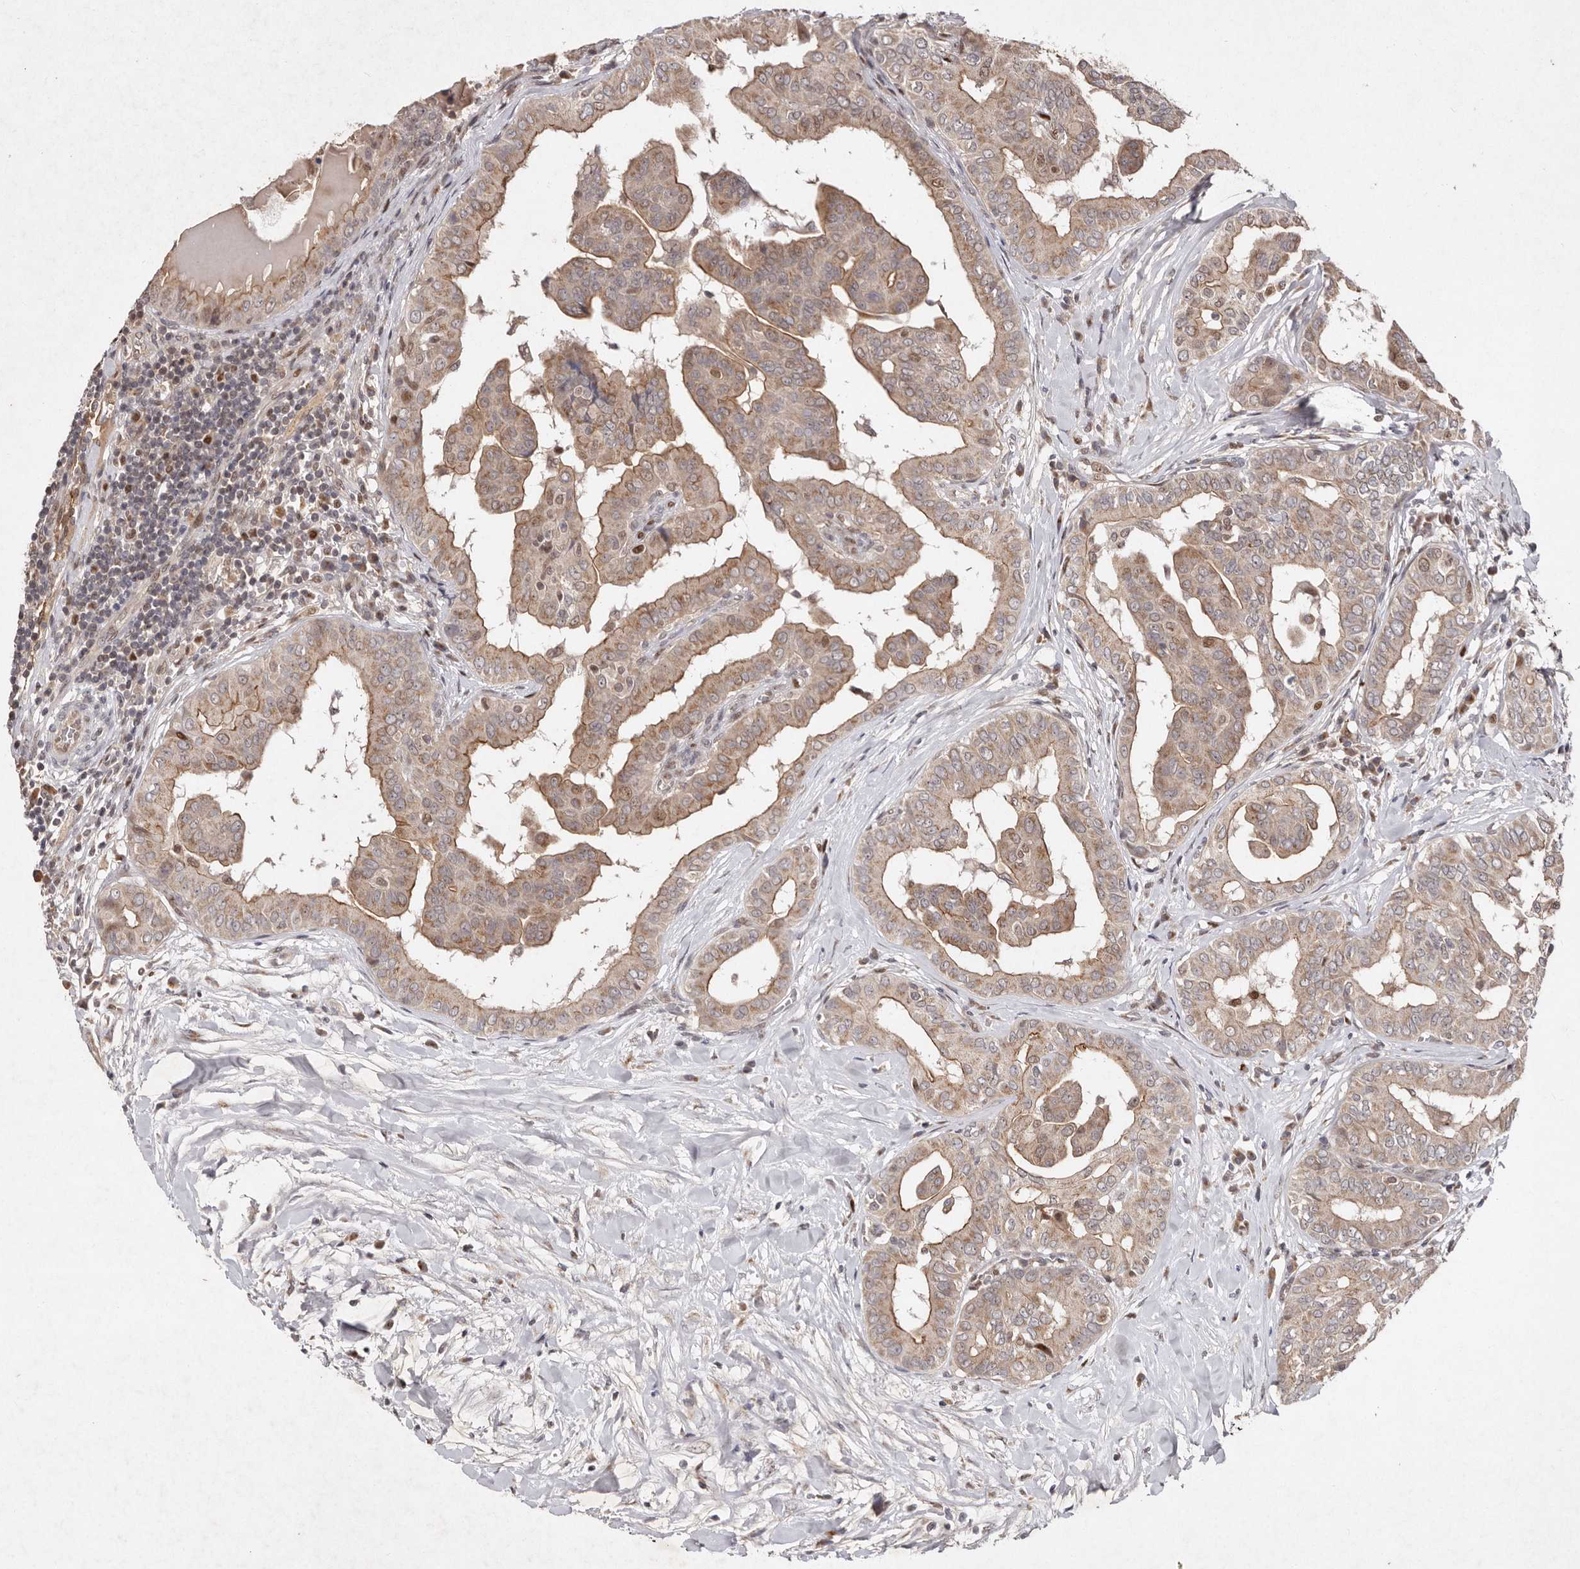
{"staining": {"intensity": "moderate", "quantity": ">75%", "location": "cytoplasmic/membranous"}, "tissue": "thyroid cancer", "cell_type": "Tumor cells", "image_type": "cancer", "snomed": [{"axis": "morphology", "description": "Papillary adenocarcinoma, NOS"}, {"axis": "topography", "description": "Thyroid gland"}], "caption": "There is medium levels of moderate cytoplasmic/membranous staining in tumor cells of thyroid papillary adenocarcinoma, as demonstrated by immunohistochemical staining (brown color).", "gene": "KLF7", "patient": {"sex": "male", "age": 33}}